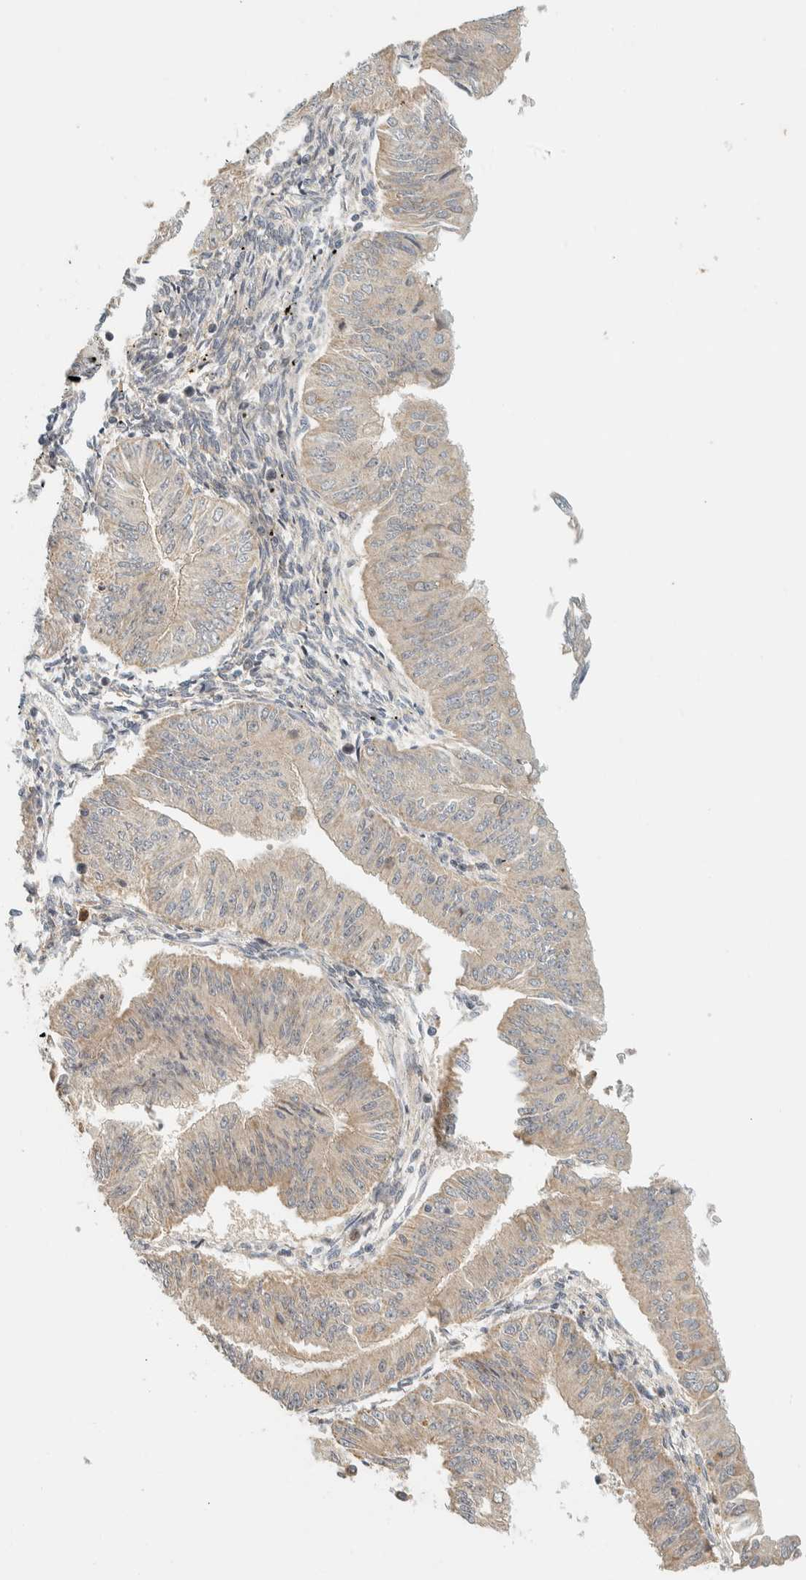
{"staining": {"intensity": "weak", "quantity": "<25%", "location": "cytoplasmic/membranous"}, "tissue": "endometrial cancer", "cell_type": "Tumor cells", "image_type": "cancer", "snomed": [{"axis": "morphology", "description": "Normal tissue, NOS"}, {"axis": "morphology", "description": "Adenocarcinoma, NOS"}, {"axis": "topography", "description": "Endometrium"}], "caption": "Tumor cells show no significant expression in endometrial cancer. (DAB (3,3'-diaminobenzidine) IHC with hematoxylin counter stain).", "gene": "CCDC171", "patient": {"sex": "female", "age": 53}}